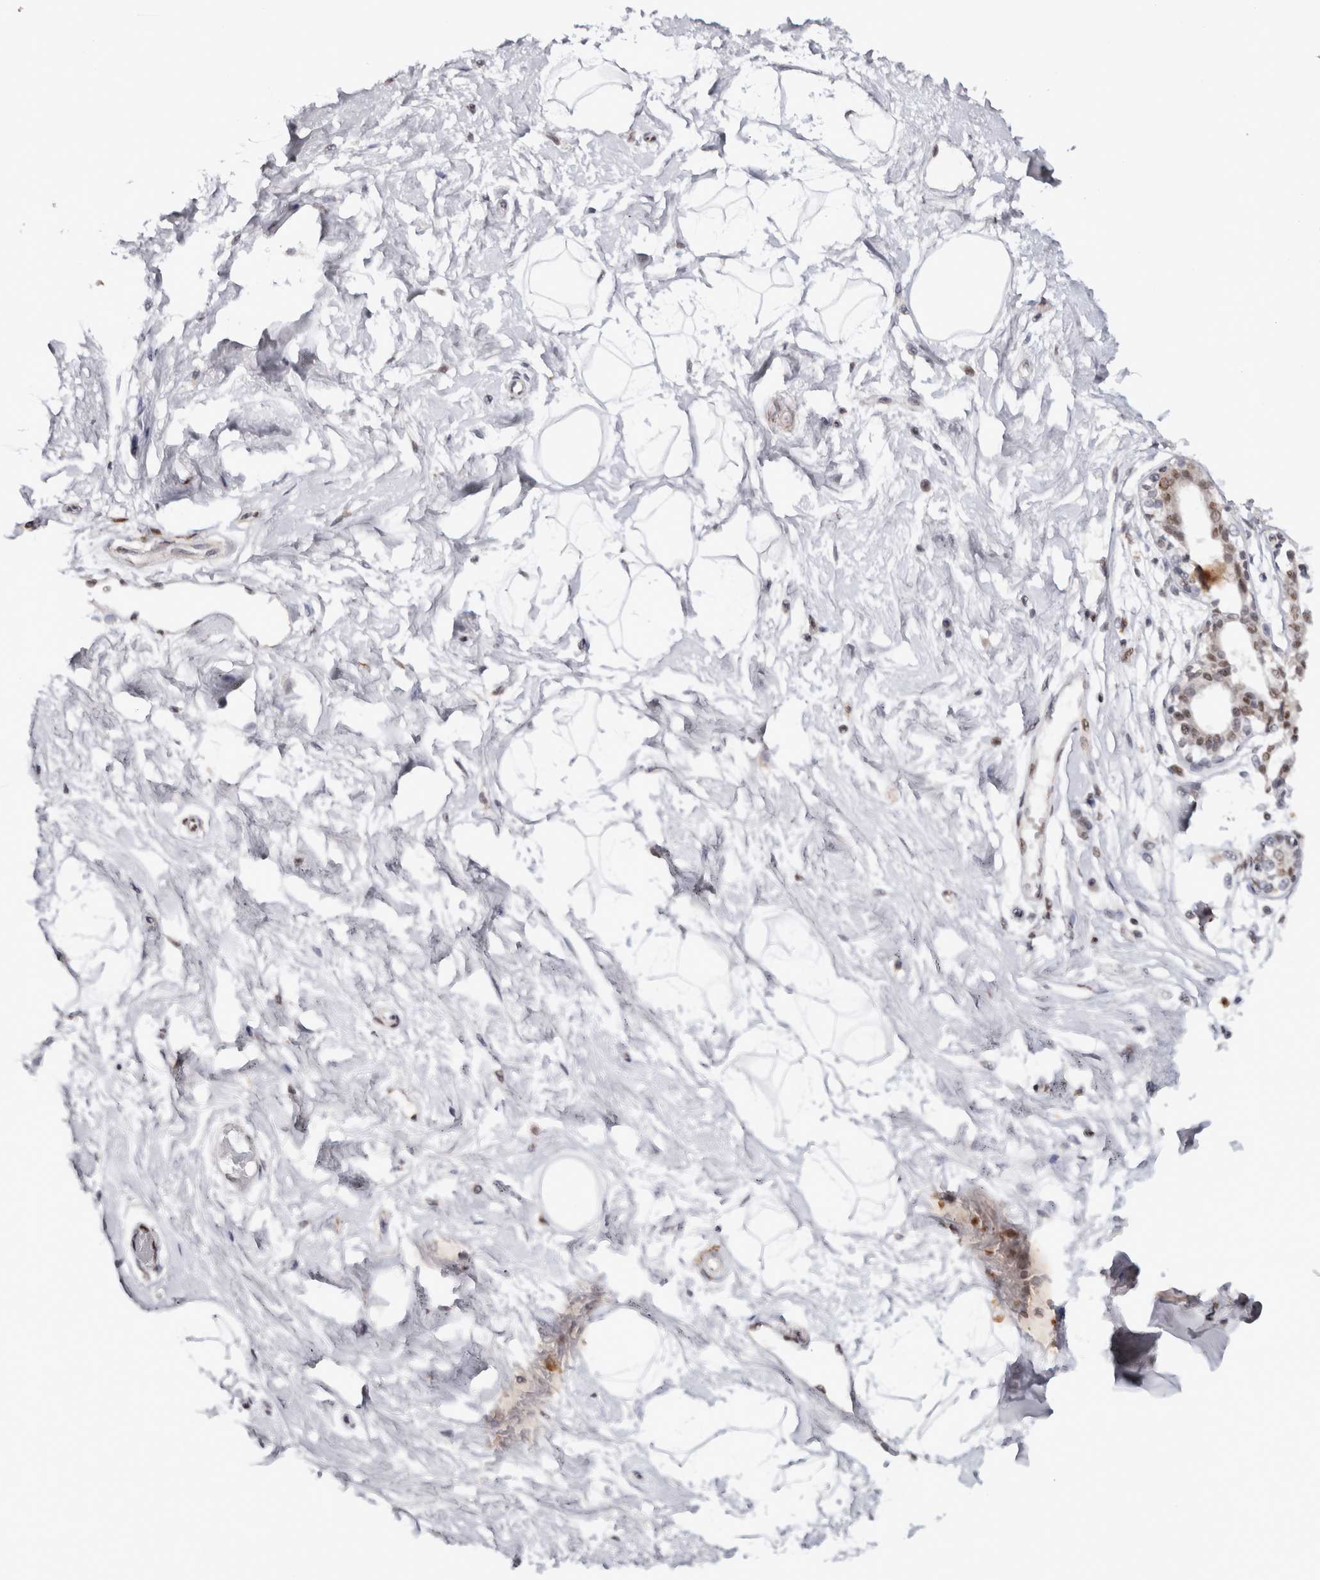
{"staining": {"intensity": "negative", "quantity": "none", "location": "none"}, "tissue": "breast", "cell_type": "Adipocytes", "image_type": "normal", "snomed": [{"axis": "morphology", "description": "Normal tissue, NOS"}, {"axis": "topography", "description": "Breast"}], "caption": "There is no significant expression in adipocytes of breast. Nuclei are stained in blue.", "gene": "RPS6KA2", "patient": {"sex": "female", "age": 45}}